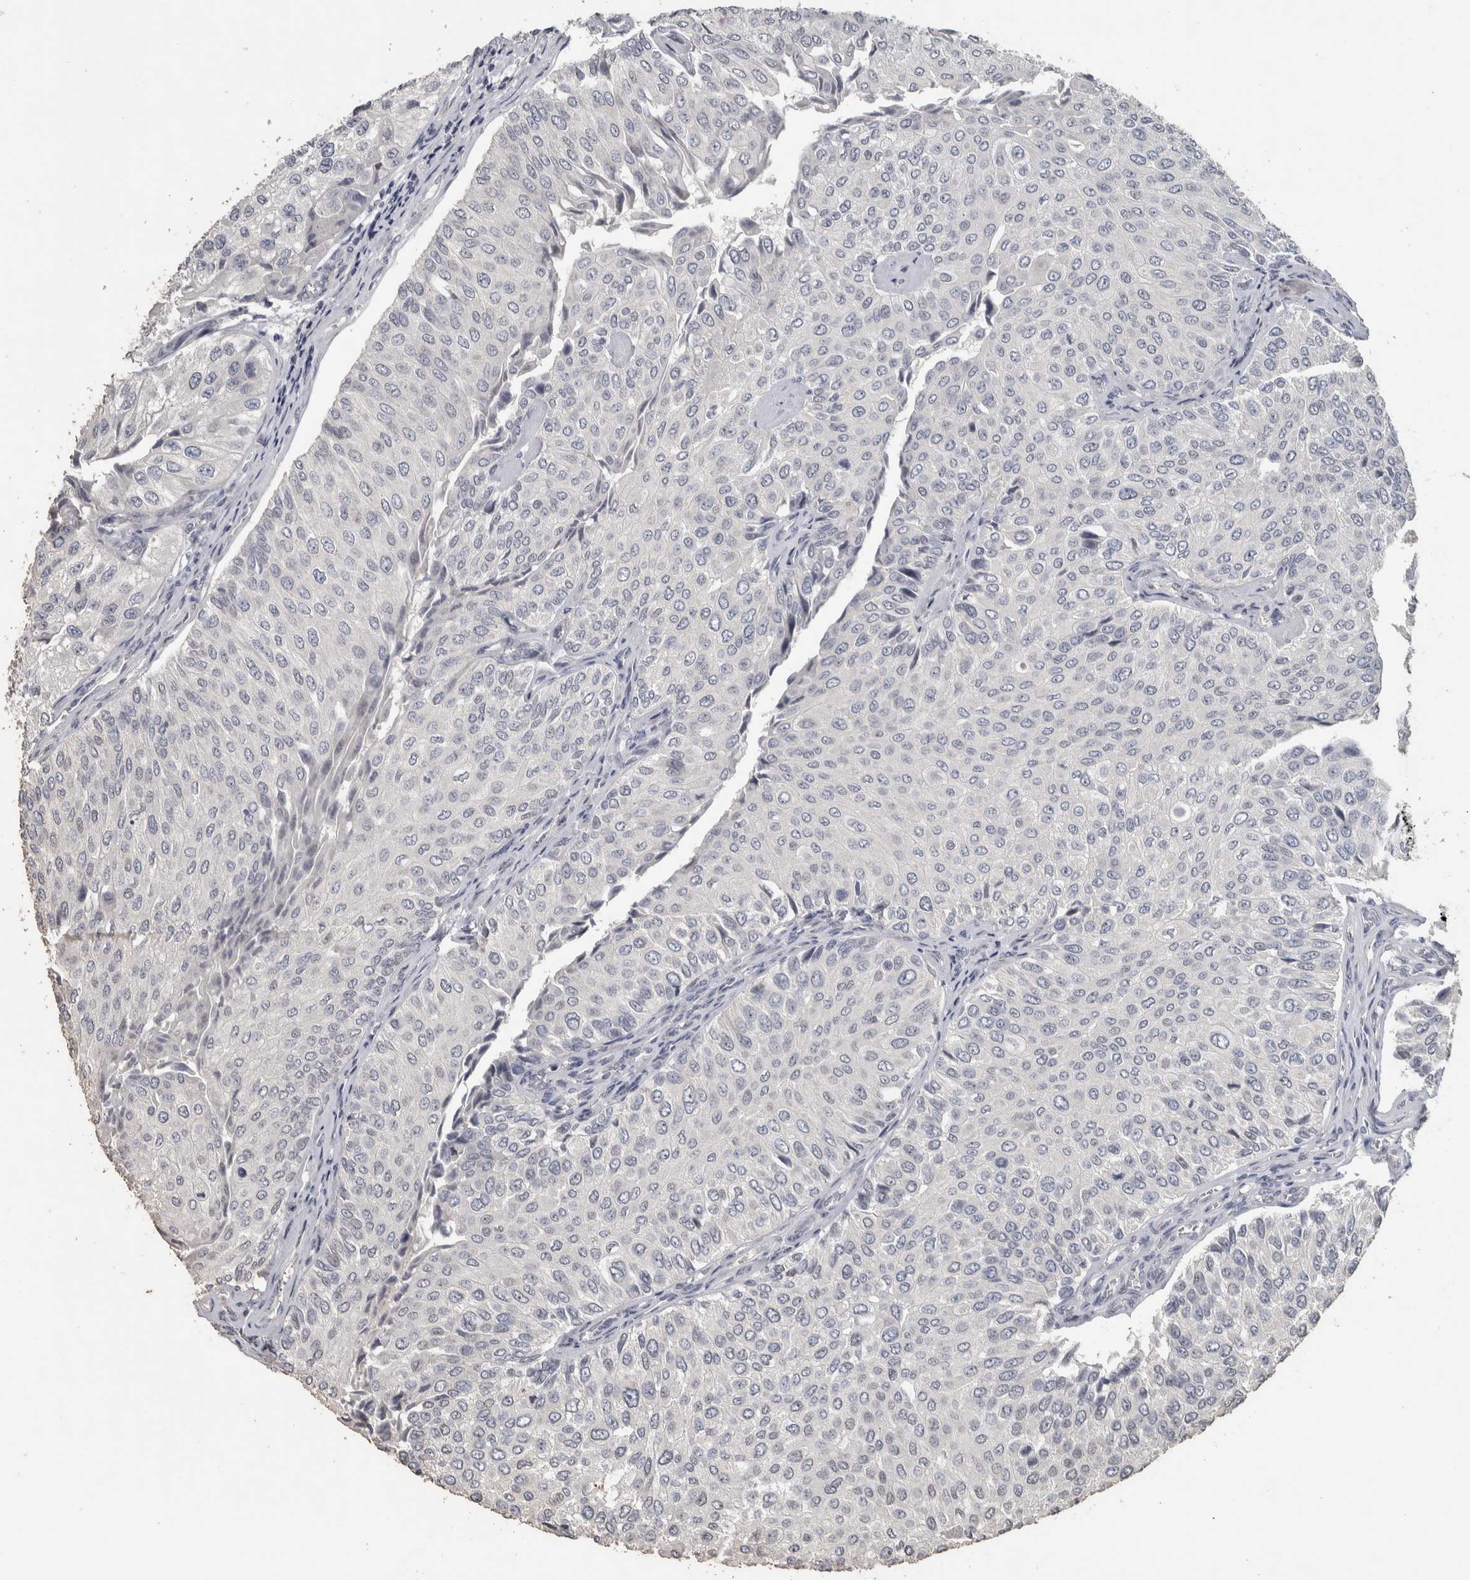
{"staining": {"intensity": "negative", "quantity": "none", "location": "none"}, "tissue": "urothelial cancer", "cell_type": "Tumor cells", "image_type": "cancer", "snomed": [{"axis": "morphology", "description": "Urothelial carcinoma, High grade"}, {"axis": "topography", "description": "Kidney"}, {"axis": "topography", "description": "Urinary bladder"}], "caption": "A micrograph of urothelial carcinoma (high-grade) stained for a protein reveals no brown staining in tumor cells. (DAB (3,3'-diaminobenzidine) immunohistochemistry with hematoxylin counter stain).", "gene": "NECAB1", "patient": {"sex": "male", "age": 77}}